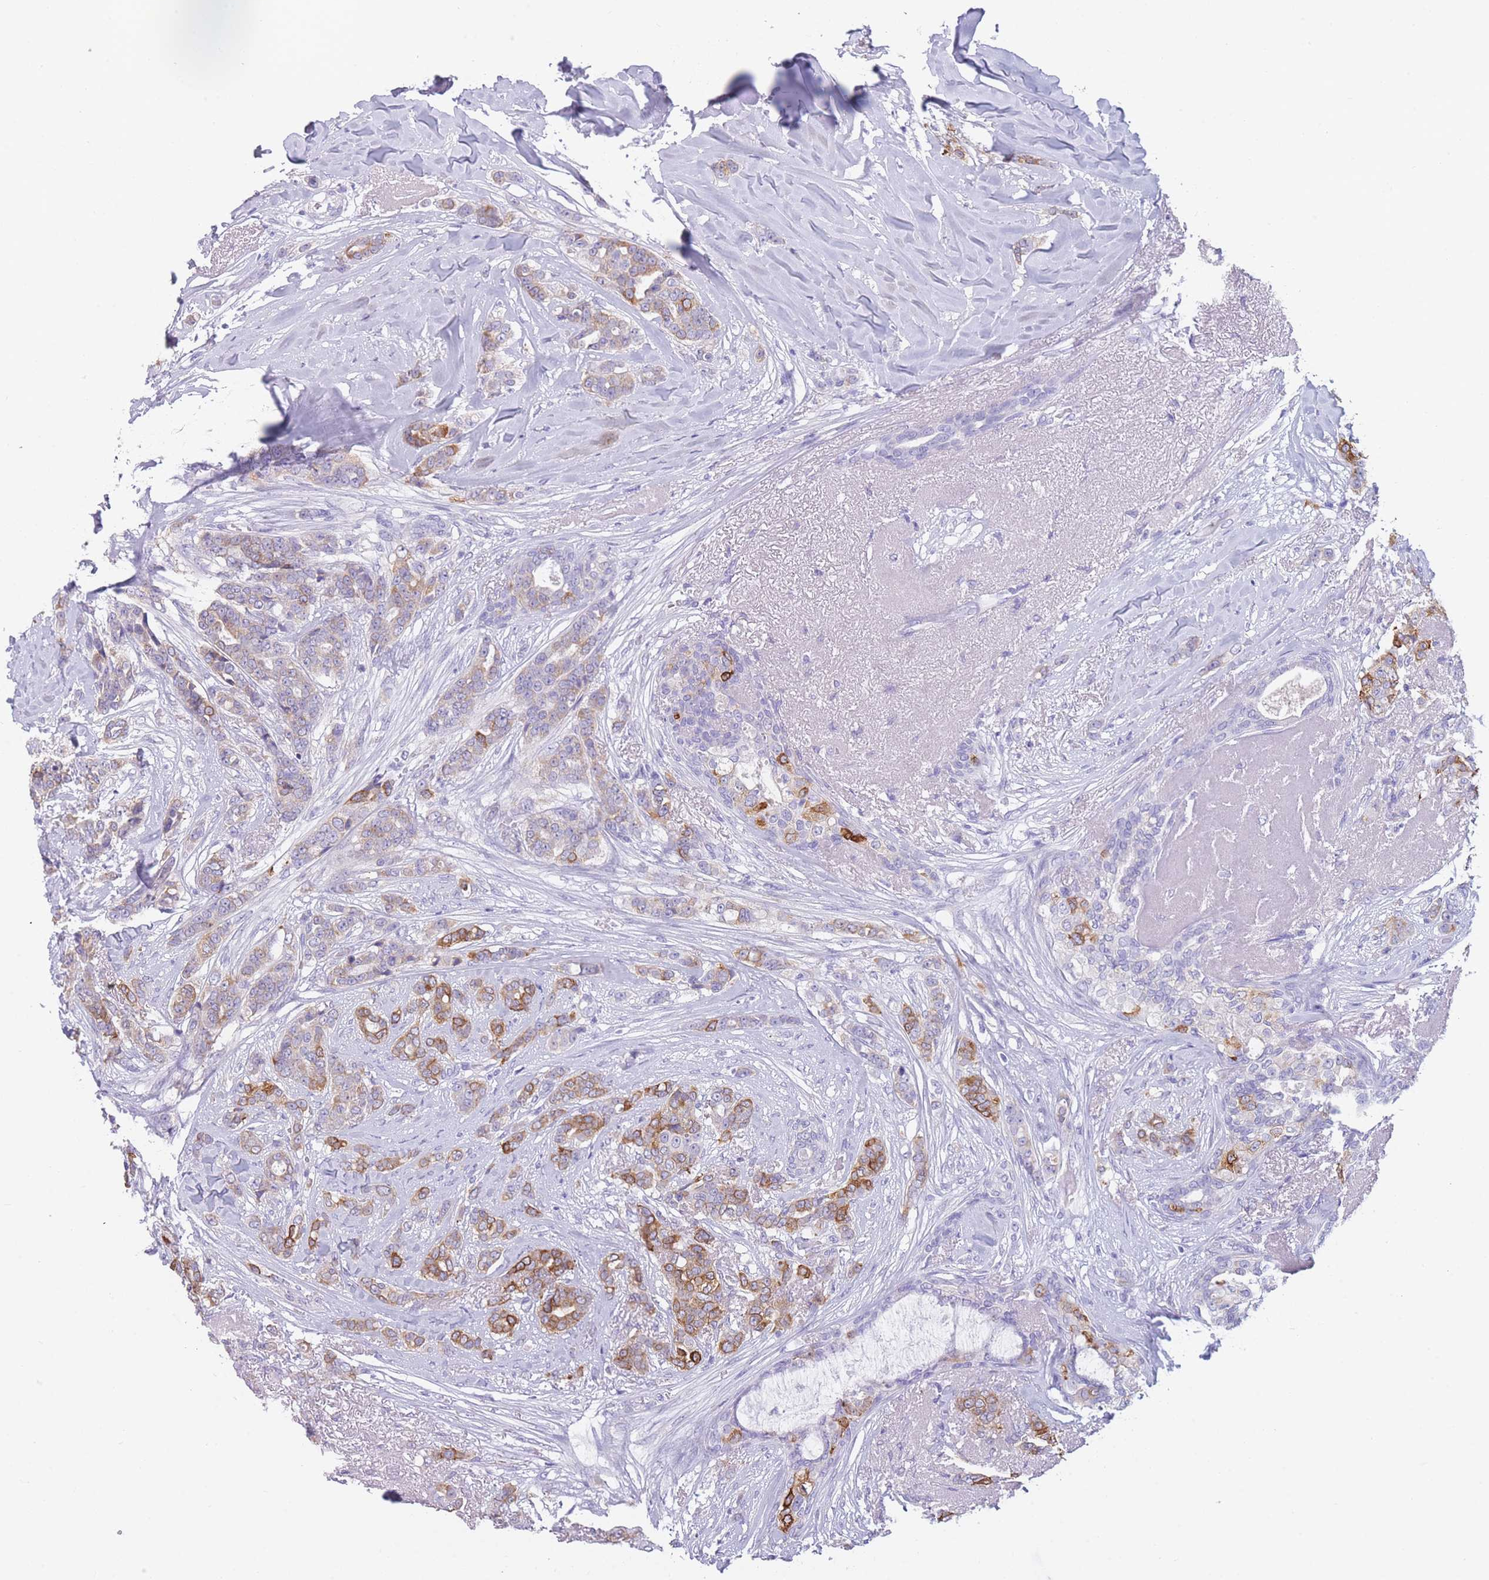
{"staining": {"intensity": "strong", "quantity": "25%-75%", "location": "cytoplasmic/membranous"}, "tissue": "breast cancer", "cell_type": "Tumor cells", "image_type": "cancer", "snomed": [{"axis": "morphology", "description": "Lobular carcinoma"}, {"axis": "topography", "description": "Breast"}], "caption": "This image reveals immunohistochemistry staining of lobular carcinoma (breast), with high strong cytoplasmic/membranous expression in approximately 25%-75% of tumor cells.", "gene": "ZNF627", "patient": {"sex": "female", "age": 51}}